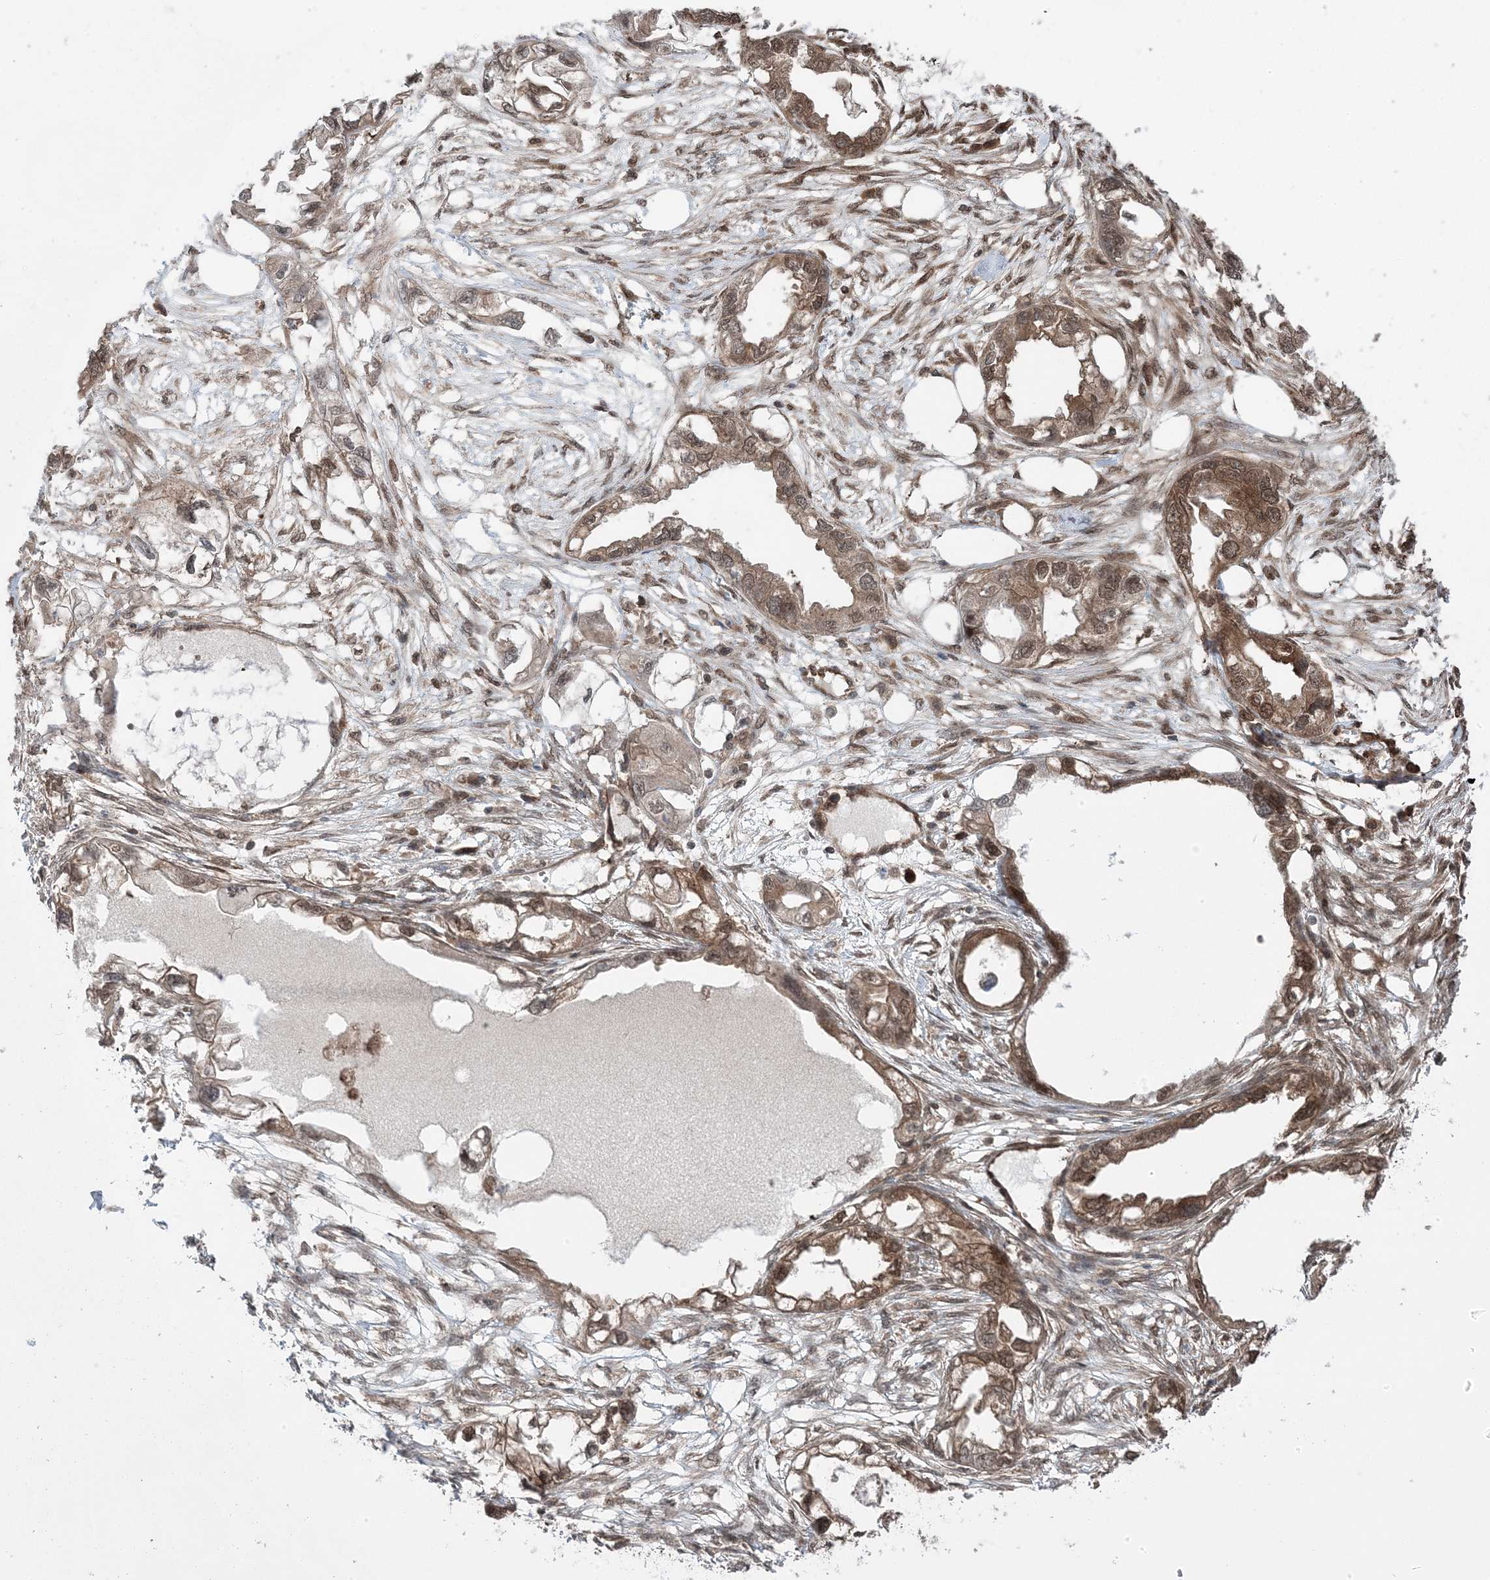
{"staining": {"intensity": "moderate", "quantity": ">75%", "location": "cytoplasmic/membranous,nuclear"}, "tissue": "endometrial cancer", "cell_type": "Tumor cells", "image_type": "cancer", "snomed": [{"axis": "morphology", "description": "Adenocarcinoma, NOS"}, {"axis": "morphology", "description": "Adenocarcinoma, metastatic, NOS"}, {"axis": "topography", "description": "Adipose tissue"}, {"axis": "topography", "description": "Endometrium"}], "caption": "Adenocarcinoma (endometrial) was stained to show a protein in brown. There is medium levels of moderate cytoplasmic/membranous and nuclear positivity in approximately >75% of tumor cells. Using DAB (brown) and hematoxylin (blue) stains, captured at high magnification using brightfield microscopy.", "gene": "MAPK1IP1L", "patient": {"sex": "female", "age": 67}}